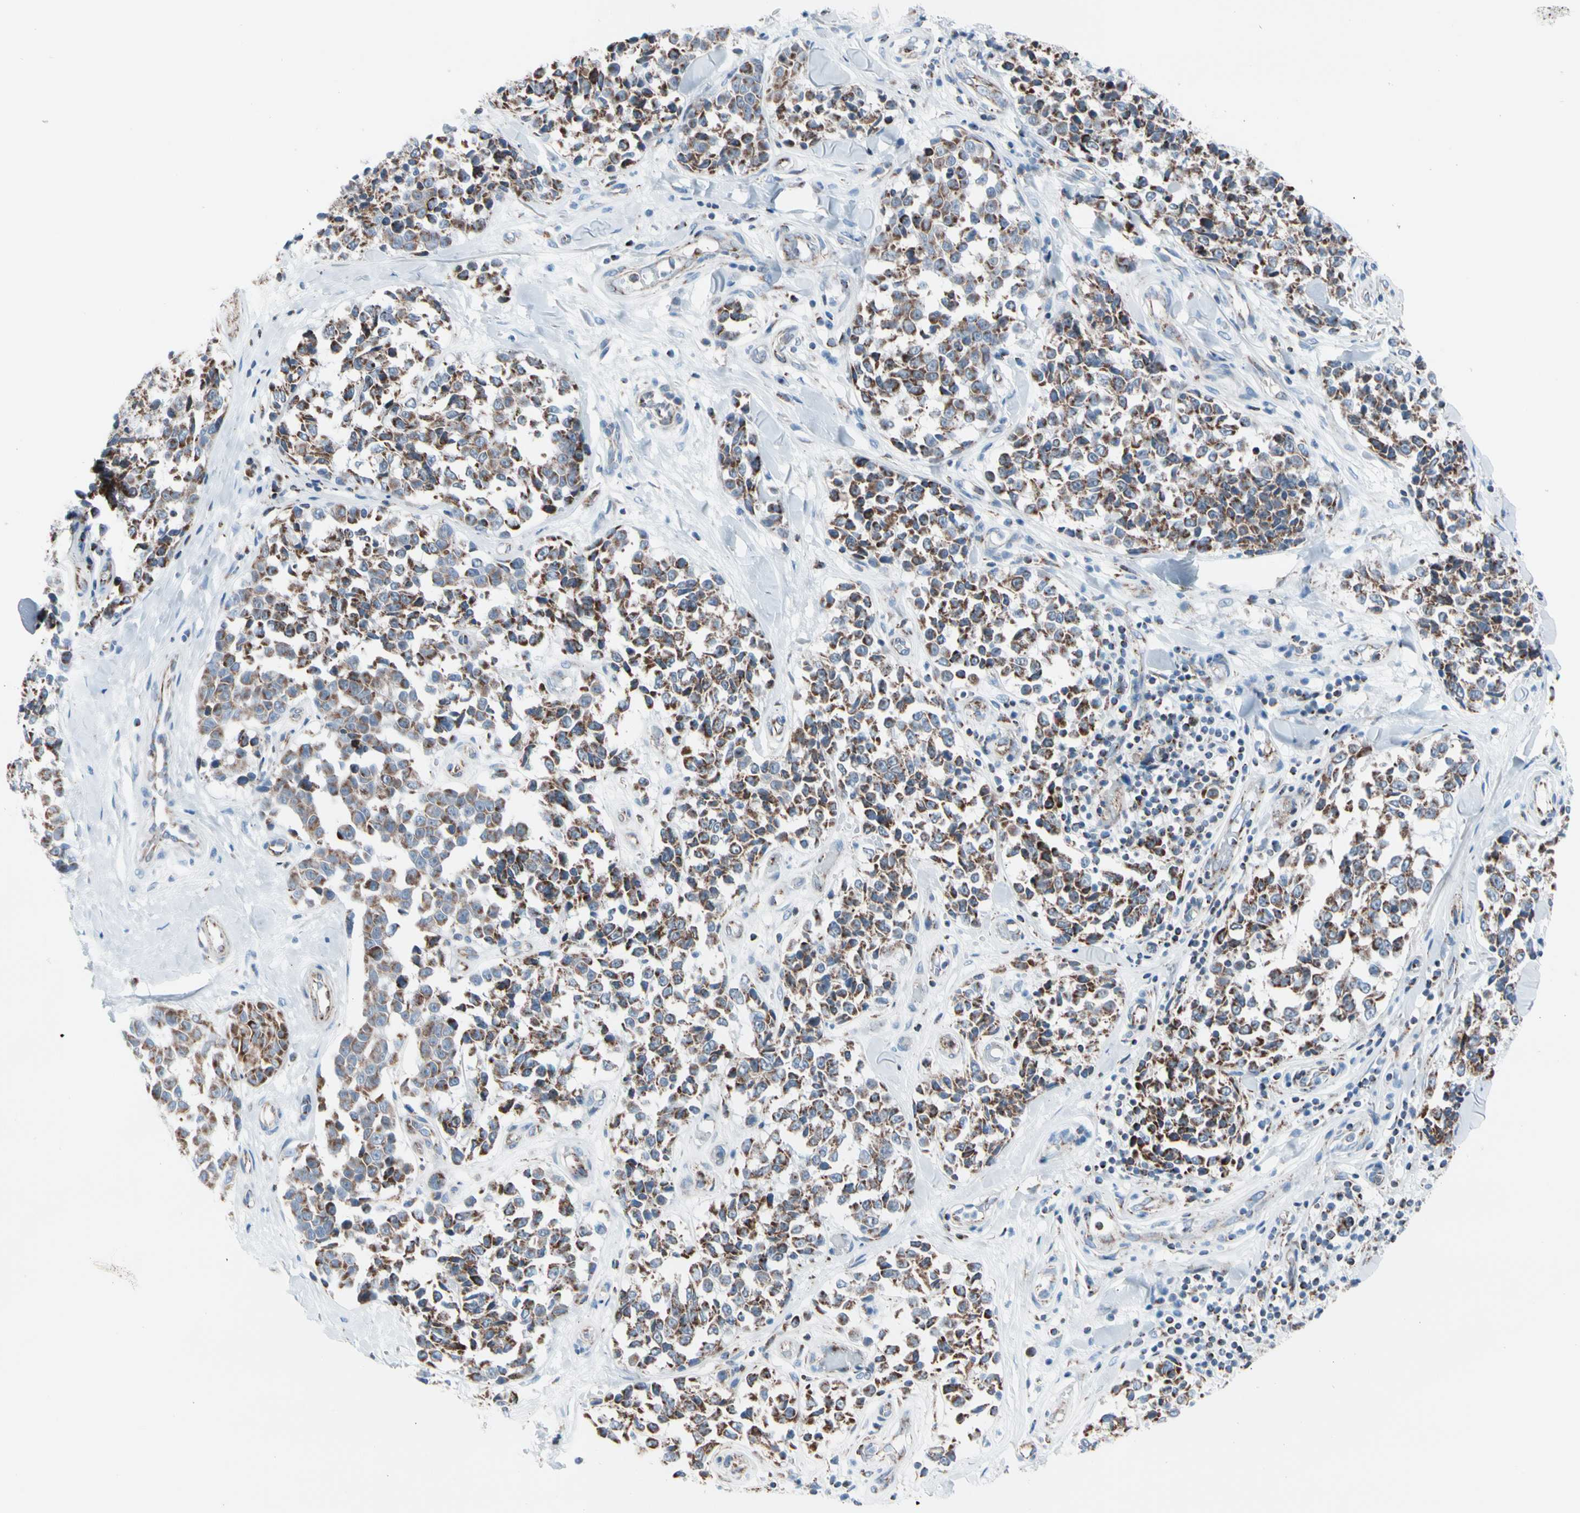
{"staining": {"intensity": "moderate", "quantity": ">75%", "location": "cytoplasmic/membranous"}, "tissue": "melanoma", "cell_type": "Tumor cells", "image_type": "cancer", "snomed": [{"axis": "morphology", "description": "Malignant melanoma, NOS"}, {"axis": "topography", "description": "Skin"}], "caption": "An image of human melanoma stained for a protein reveals moderate cytoplasmic/membranous brown staining in tumor cells.", "gene": "HK1", "patient": {"sex": "female", "age": 64}}